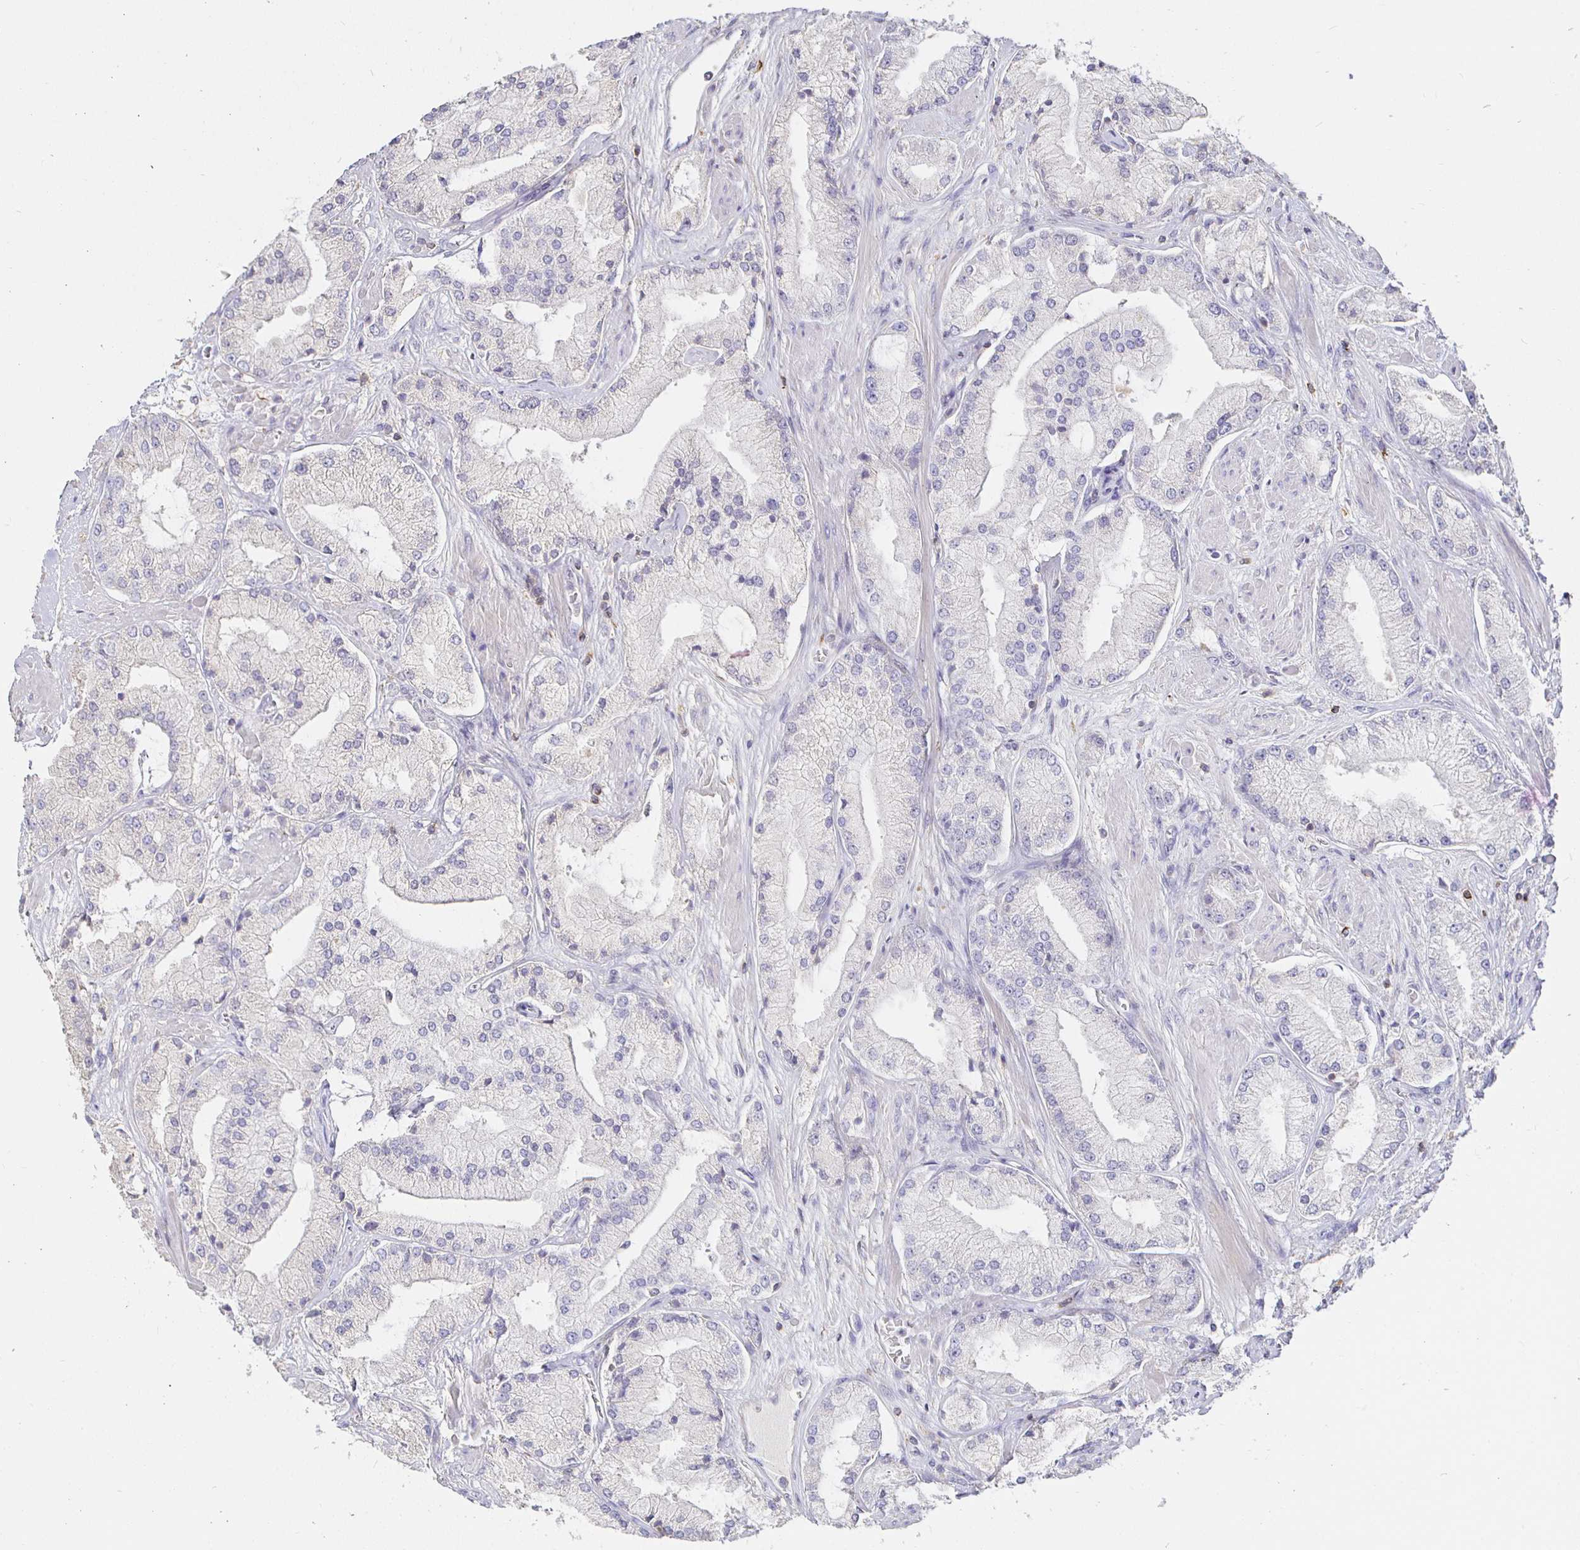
{"staining": {"intensity": "negative", "quantity": "none", "location": "none"}, "tissue": "prostate cancer", "cell_type": "Tumor cells", "image_type": "cancer", "snomed": [{"axis": "morphology", "description": "Adenocarcinoma, High grade"}, {"axis": "topography", "description": "Prostate"}], "caption": "IHC of human prostate cancer shows no positivity in tumor cells.", "gene": "CXCR3", "patient": {"sex": "male", "age": 68}}